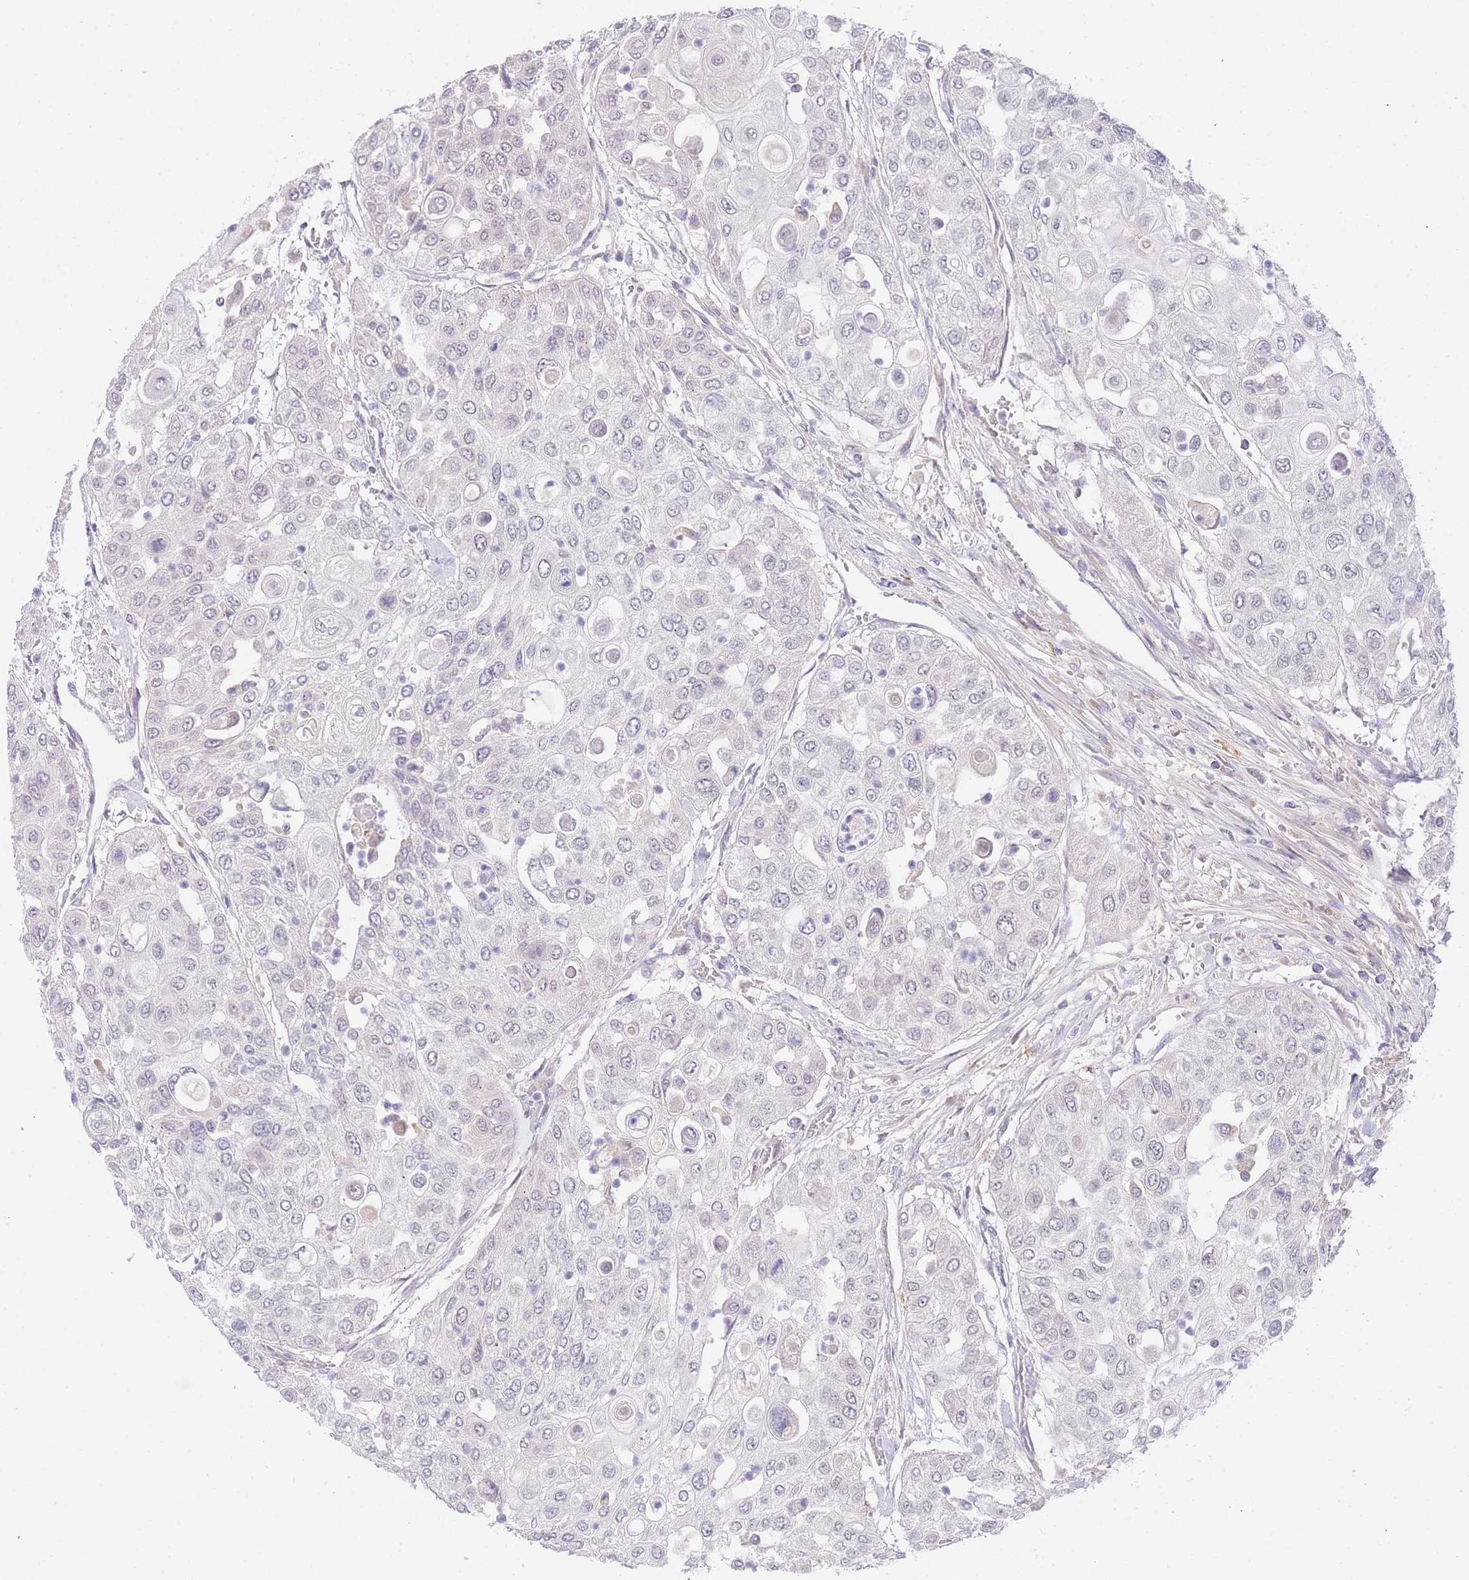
{"staining": {"intensity": "negative", "quantity": "none", "location": "none"}, "tissue": "urothelial cancer", "cell_type": "Tumor cells", "image_type": "cancer", "snomed": [{"axis": "morphology", "description": "Urothelial carcinoma, High grade"}, {"axis": "topography", "description": "Urinary bladder"}], "caption": "DAB (3,3'-diaminobenzidine) immunohistochemical staining of urothelial cancer shows no significant expression in tumor cells.", "gene": "SLC25A33", "patient": {"sex": "female", "age": 79}}